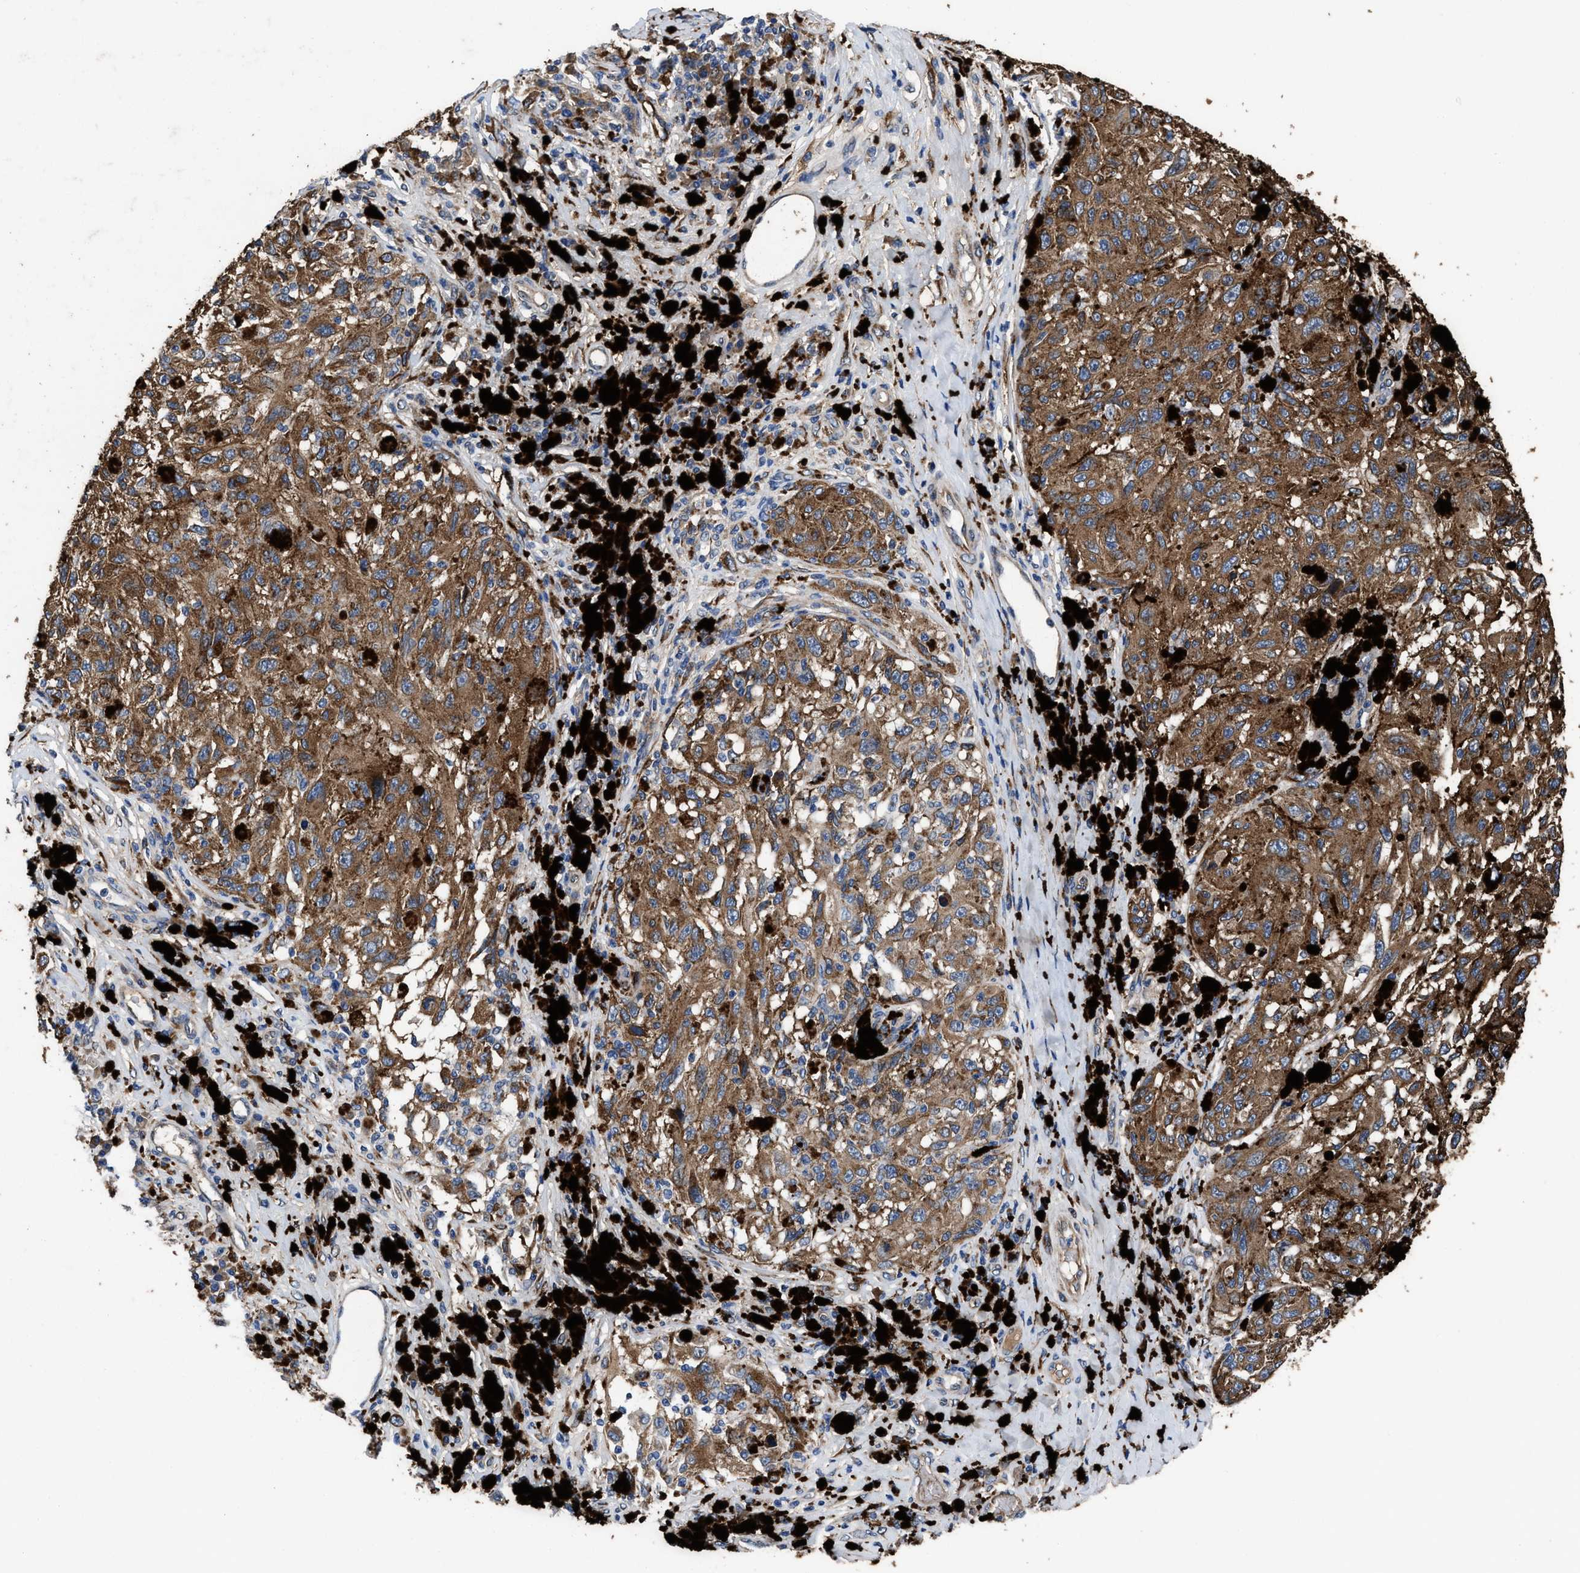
{"staining": {"intensity": "moderate", "quantity": ">75%", "location": "cytoplasmic/membranous"}, "tissue": "melanoma", "cell_type": "Tumor cells", "image_type": "cancer", "snomed": [{"axis": "morphology", "description": "Malignant melanoma, NOS"}, {"axis": "topography", "description": "Skin"}], "caption": "Immunohistochemical staining of human melanoma shows medium levels of moderate cytoplasmic/membranous positivity in approximately >75% of tumor cells. The staining was performed using DAB to visualize the protein expression in brown, while the nuclei were stained in blue with hematoxylin (Magnification: 20x).", "gene": "IDNK", "patient": {"sex": "female", "age": 73}}